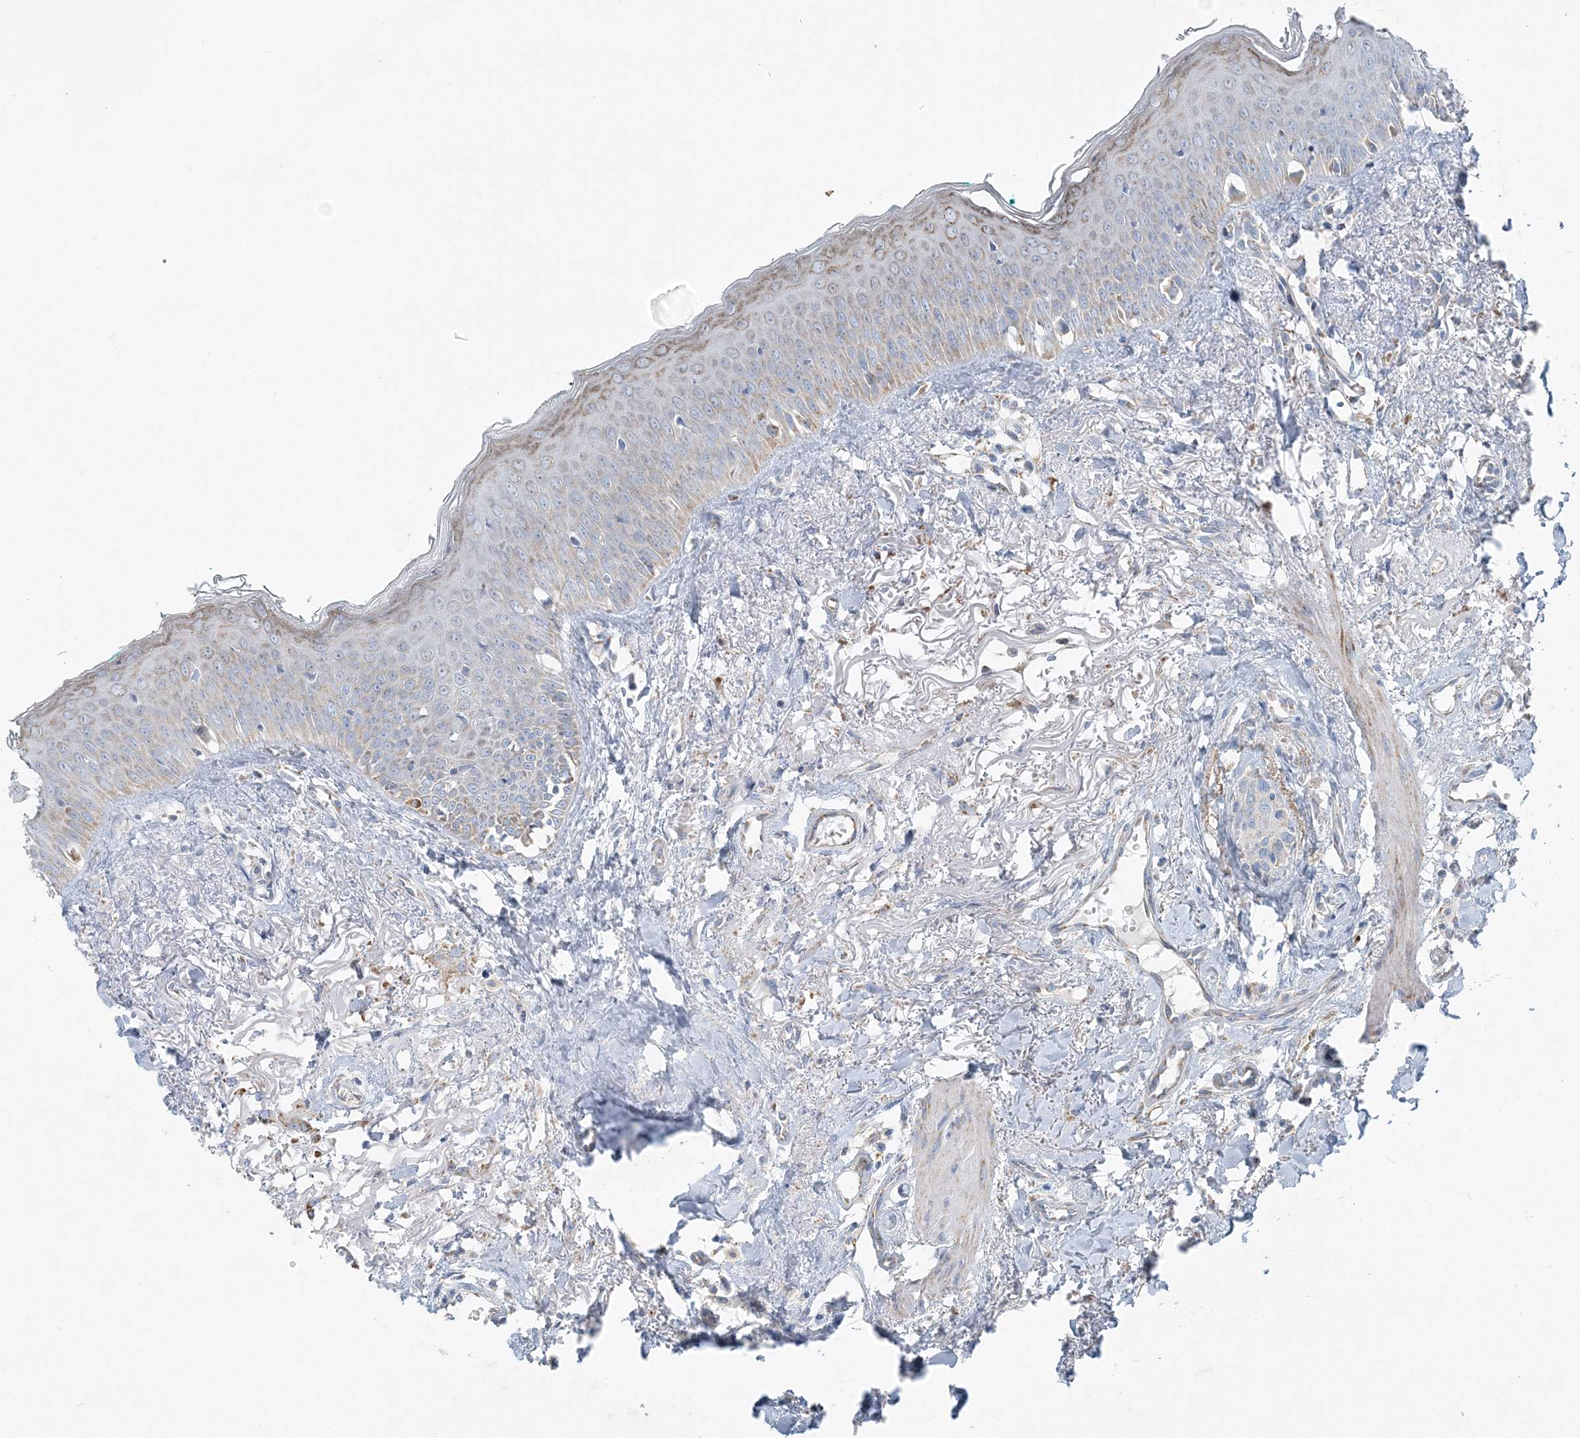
{"staining": {"intensity": "weak", "quantity": "<25%", "location": "cytoplasmic/membranous"}, "tissue": "oral mucosa", "cell_type": "Squamous epithelial cells", "image_type": "normal", "snomed": [{"axis": "morphology", "description": "Normal tissue, NOS"}, {"axis": "topography", "description": "Oral tissue"}], "caption": "Immunohistochemistry (IHC) micrograph of normal oral mucosa: human oral mucosa stained with DAB (3,3'-diaminobenzidine) reveals no significant protein expression in squamous epithelial cells.", "gene": "PCCB", "patient": {"sex": "female", "age": 70}}